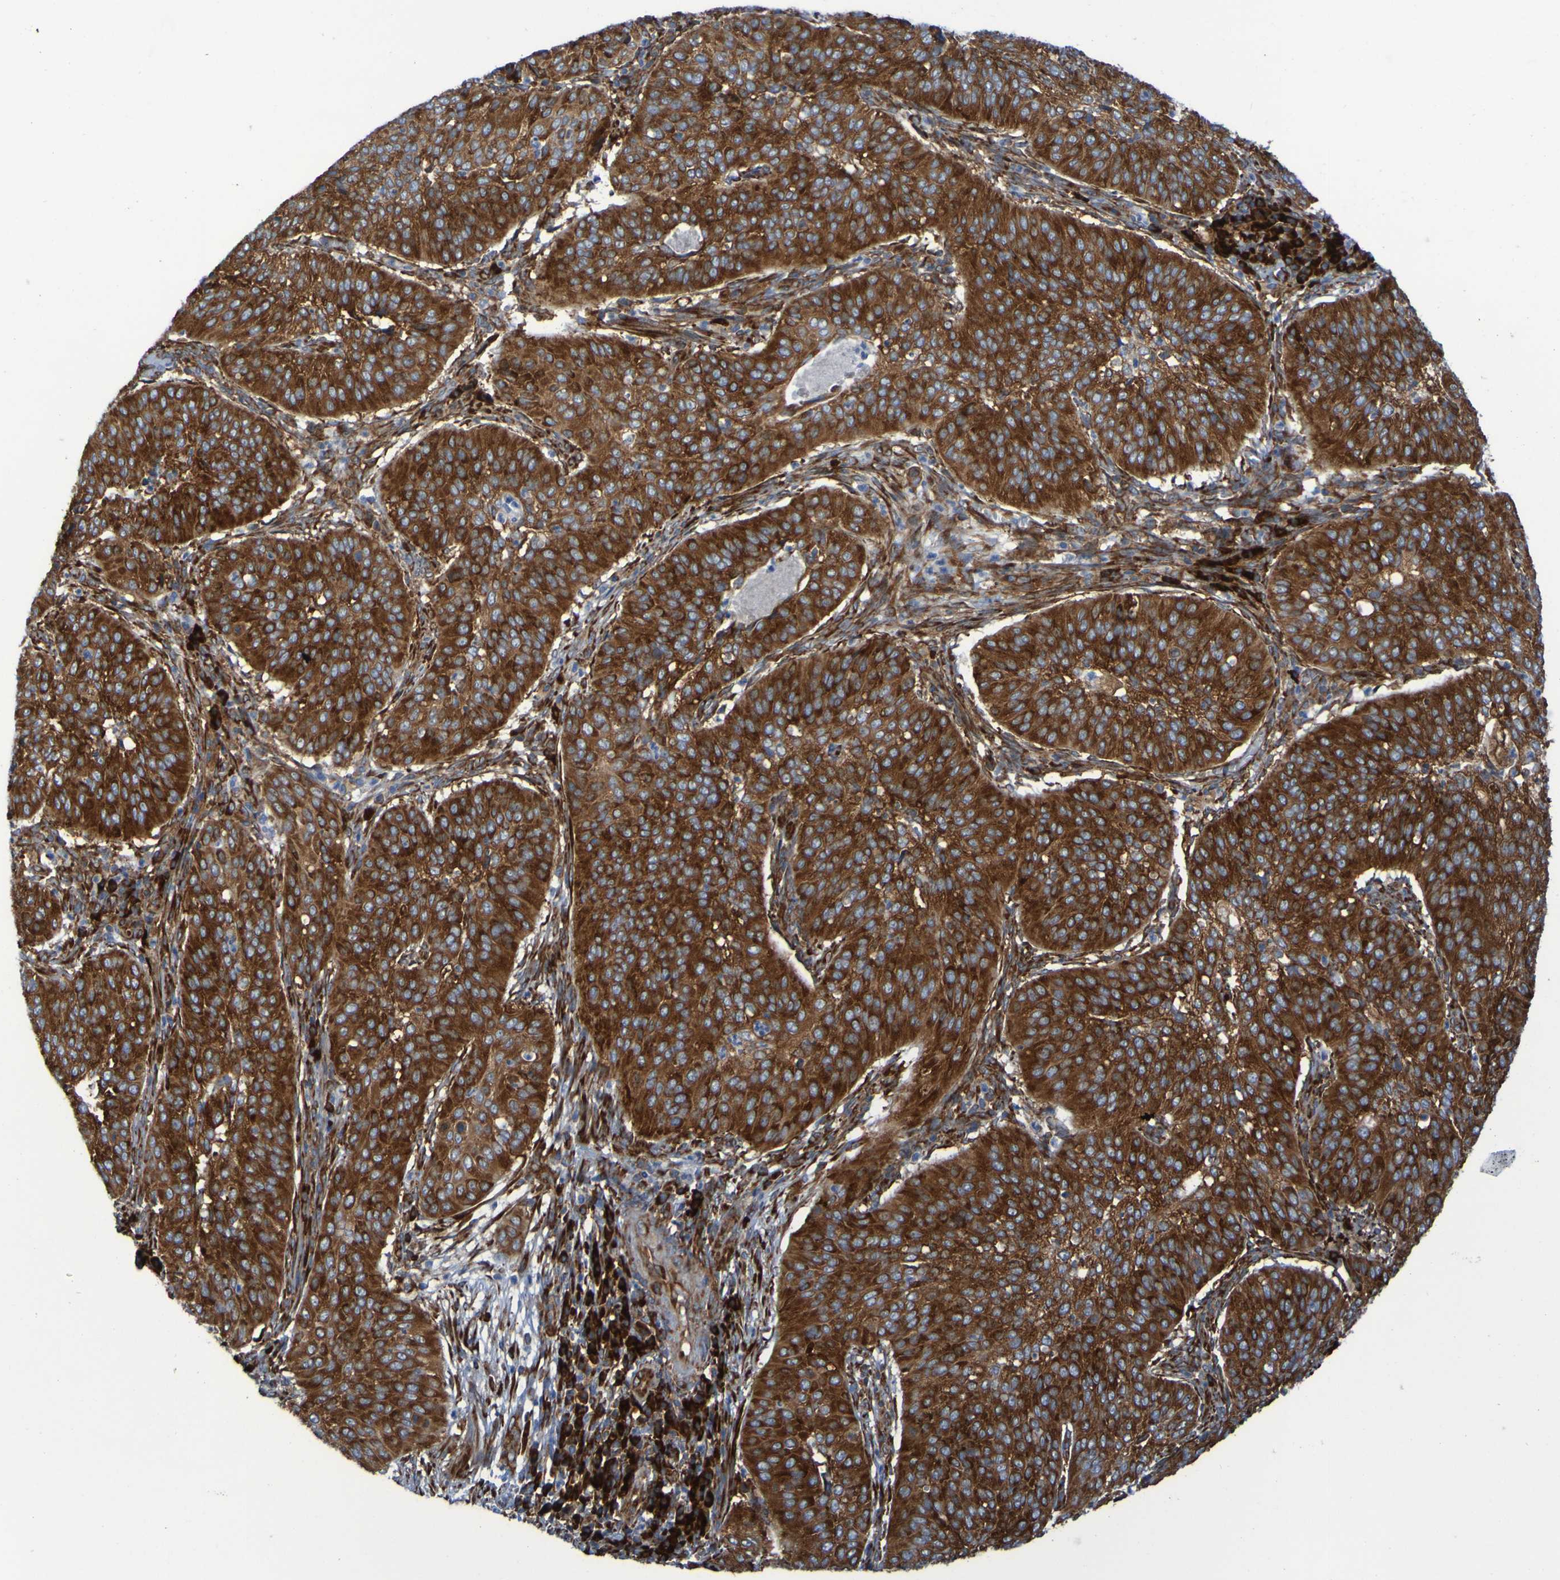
{"staining": {"intensity": "strong", "quantity": ">75%", "location": "cytoplasmic/membranous"}, "tissue": "cervical cancer", "cell_type": "Tumor cells", "image_type": "cancer", "snomed": [{"axis": "morphology", "description": "Normal tissue, NOS"}, {"axis": "morphology", "description": "Squamous cell carcinoma, NOS"}, {"axis": "topography", "description": "Cervix"}], "caption": "Immunohistochemical staining of cervical cancer displays high levels of strong cytoplasmic/membranous protein positivity in approximately >75% of tumor cells.", "gene": "RPL10", "patient": {"sex": "female", "age": 39}}